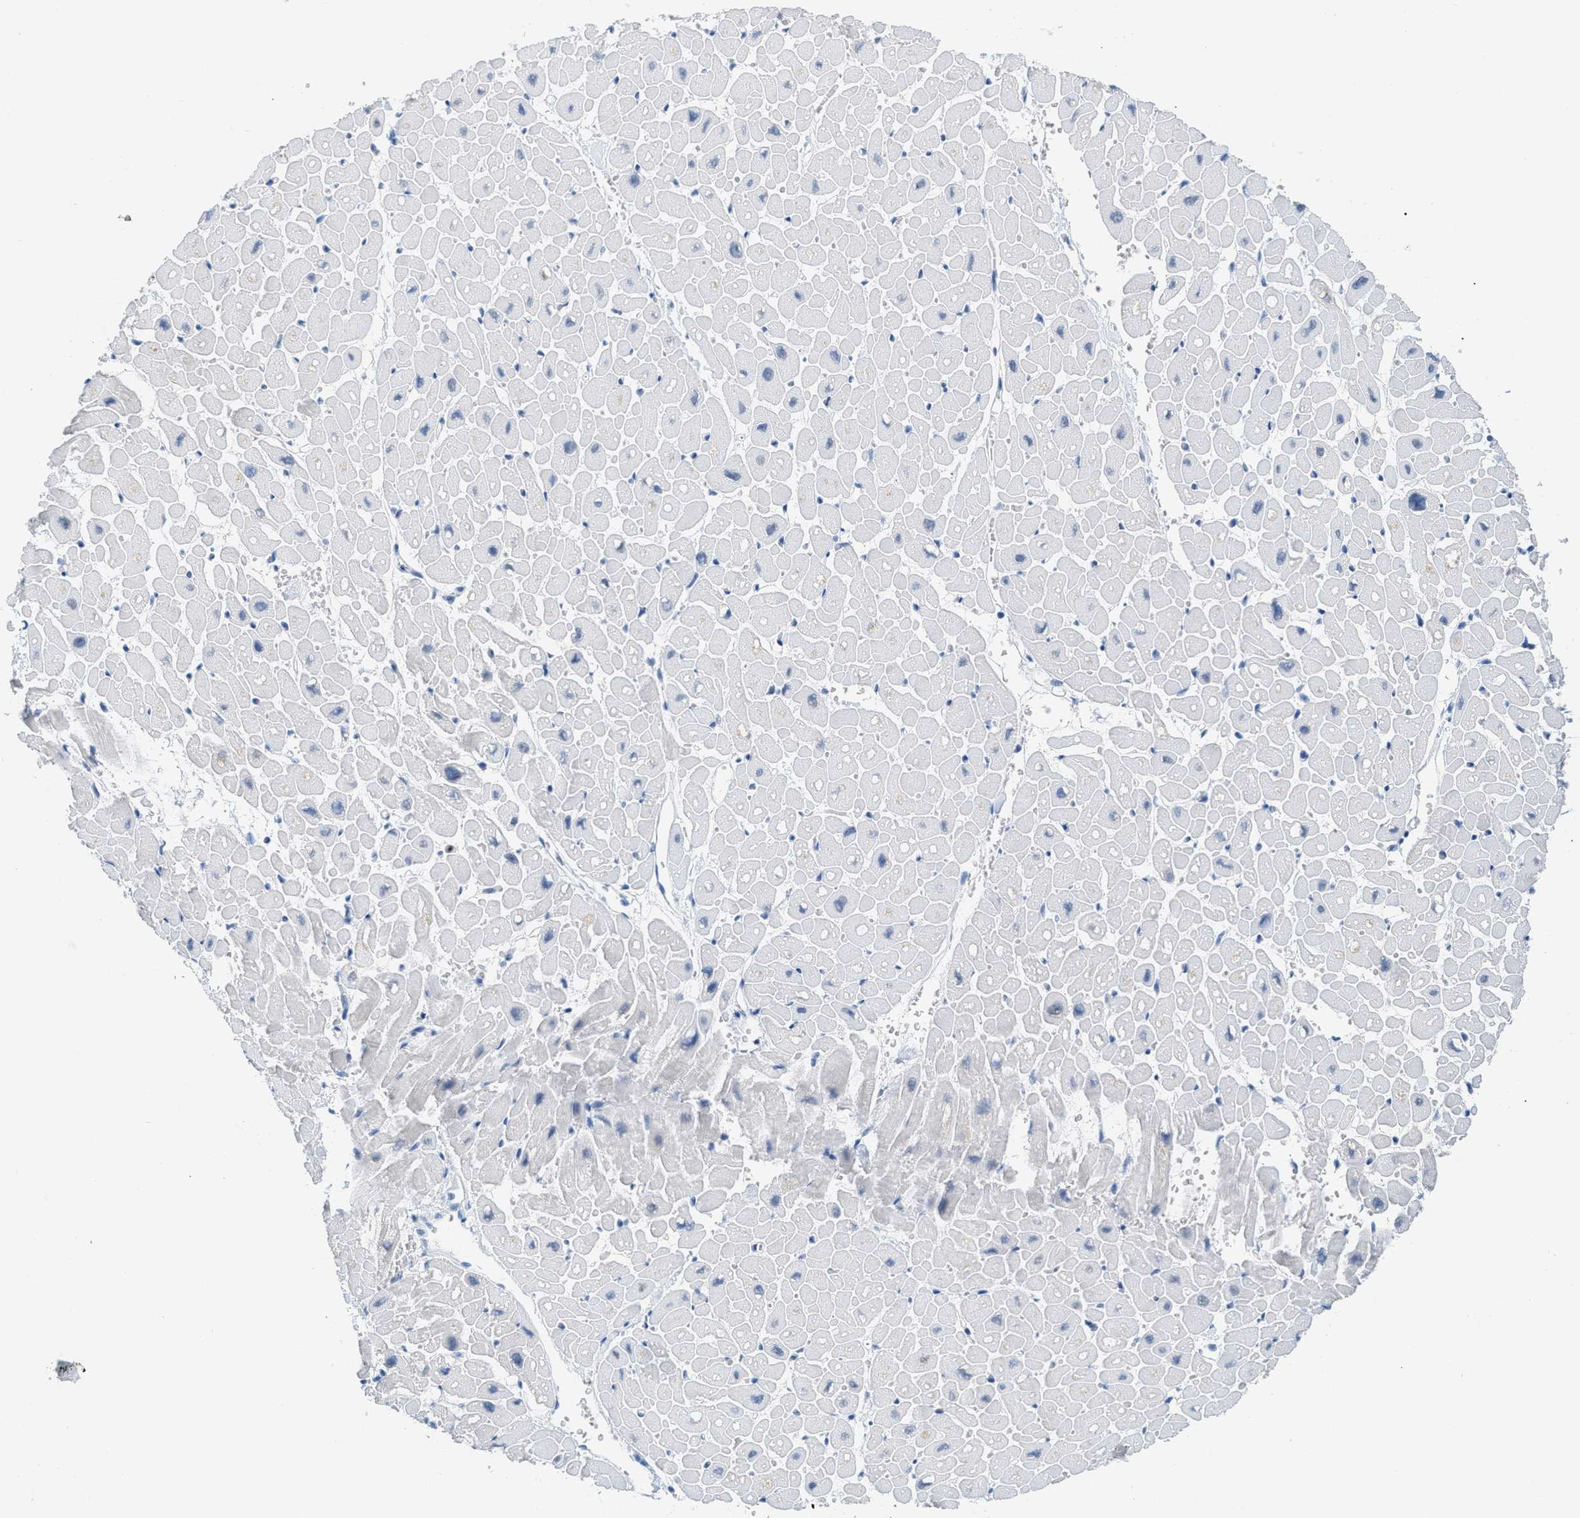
{"staining": {"intensity": "negative", "quantity": "none", "location": "none"}, "tissue": "heart muscle", "cell_type": "Cardiomyocytes", "image_type": "normal", "snomed": [{"axis": "morphology", "description": "Normal tissue, NOS"}, {"axis": "topography", "description": "Heart"}], "caption": "High magnification brightfield microscopy of normal heart muscle stained with DAB (brown) and counterstained with hematoxylin (blue): cardiomyocytes show no significant expression.", "gene": "HSF2", "patient": {"sex": "male", "age": 45}}